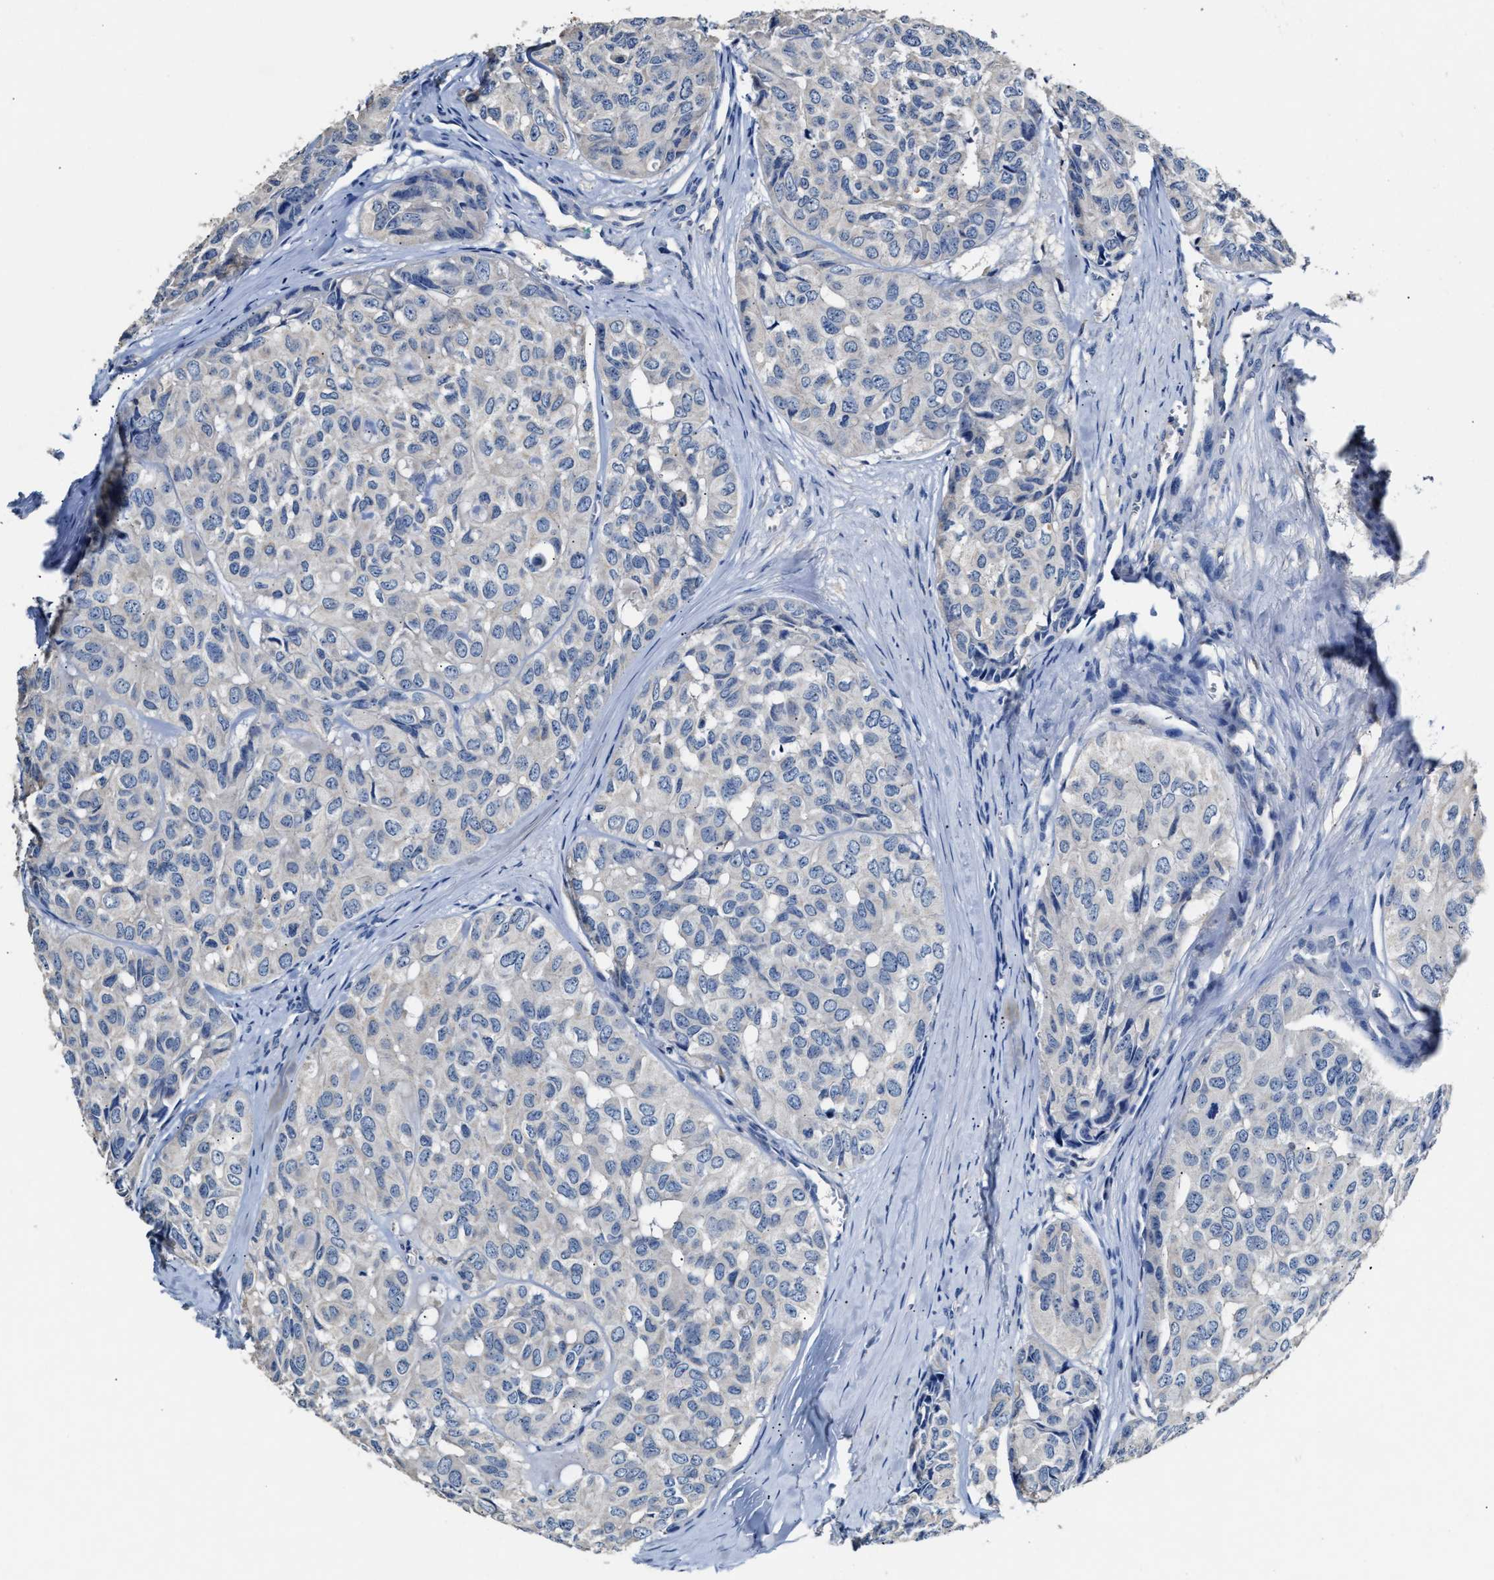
{"staining": {"intensity": "negative", "quantity": "none", "location": "none"}, "tissue": "head and neck cancer", "cell_type": "Tumor cells", "image_type": "cancer", "snomed": [{"axis": "morphology", "description": "Adenocarcinoma, NOS"}, {"axis": "topography", "description": "Salivary gland, NOS"}, {"axis": "topography", "description": "Head-Neck"}], "caption": "Tumor cells are negative for protein expression in human head and neck cancer. (DAB (3,3'-diaminobenzidine) immunohistochemistry visualized using brightfield microscopy, high magnification).", "gene": "SLCO2B1", "patient": {"sex": "female", "age": 76}}